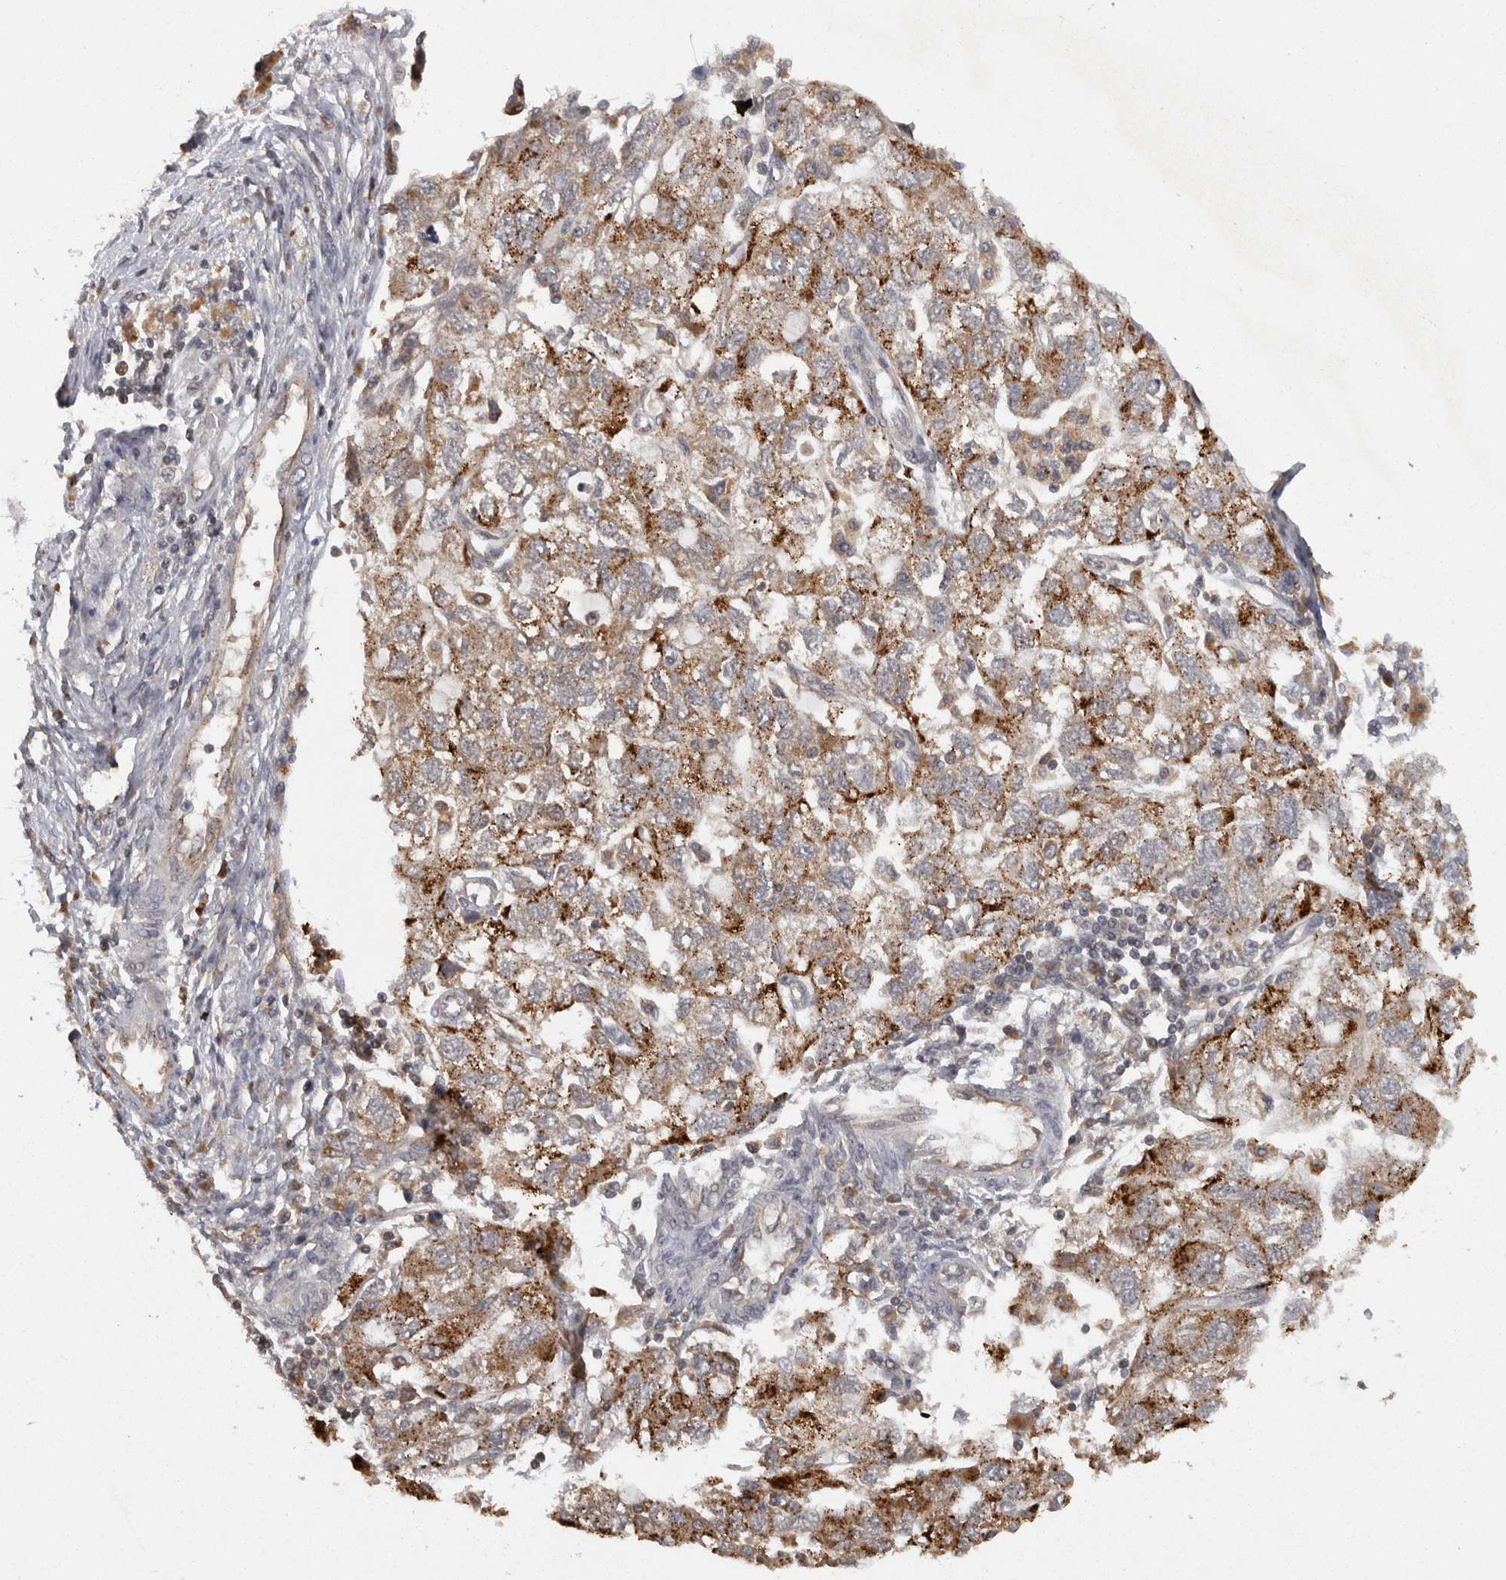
{"staining": {"intensity": "moderate", "quantity": ">75%", "location": "cytoplasmic/membranous"}, "tissue": "ovarian cancer", "cell_type": "Tumor cells", "image_type": "cancer", "snomed": [{"axis": "morphology", "description": "Carcinoma, NOS"}, {"axis": "morphology", "description": "Cystadenocarcinoma, serous, NOS"}, {"axis": "topography", "description": "Ovary"}], "caption": "This histopathology image reveals immunohistochemistry staining of human ovarian cancer (serous cystadenocarcinoma), with medium moderate cytoplasmic/membranous expression in about >75% of tumor cells.", "gene": "ACAT2", "patient": {"sex": "female", "age": 69}}